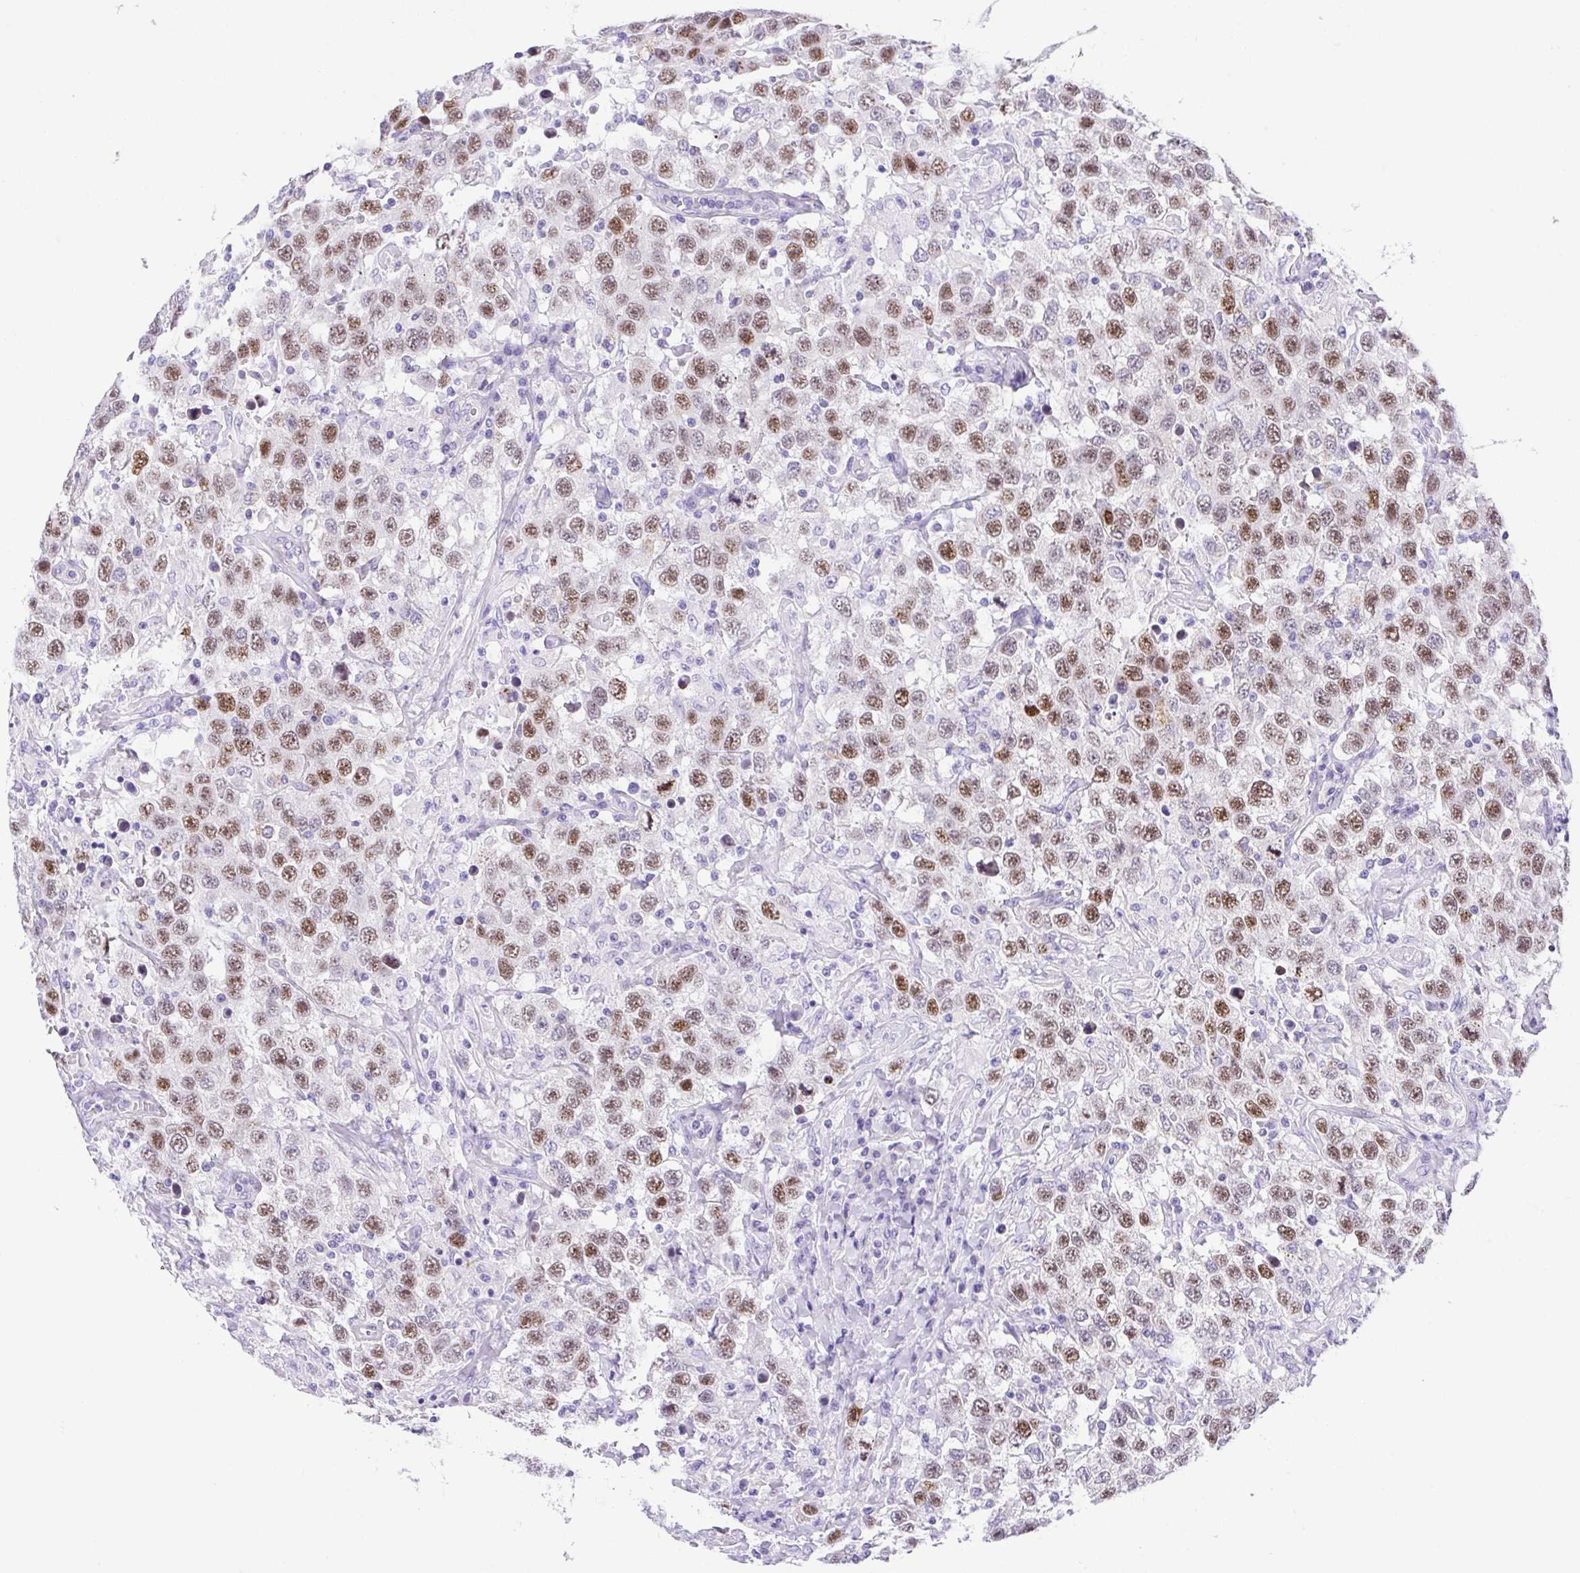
{"staining": {"intensity": "moderate", "quantity": ">75%", "location": "nuclear"}, "tissue": "testis cancer", "cell_type": "Tumor cells", "image_type": "cancer", "snomed": [{"axis": "morphology", "description": "Seminoma, NOS"}, {"axis": "topography", "description": "Testis"}], "caption": "IHC (DAB) staining of testis cancer (seminoma) reveals moderate nuclear protein staining in approximately >75% of tumor cells. The protein is stained brown, and the nuclei are stained in blue (DAB IHC with brightfield microscopy, high magnification).", "gene": "LUZP4", "patient": {"sex": "male", "age": 41}}